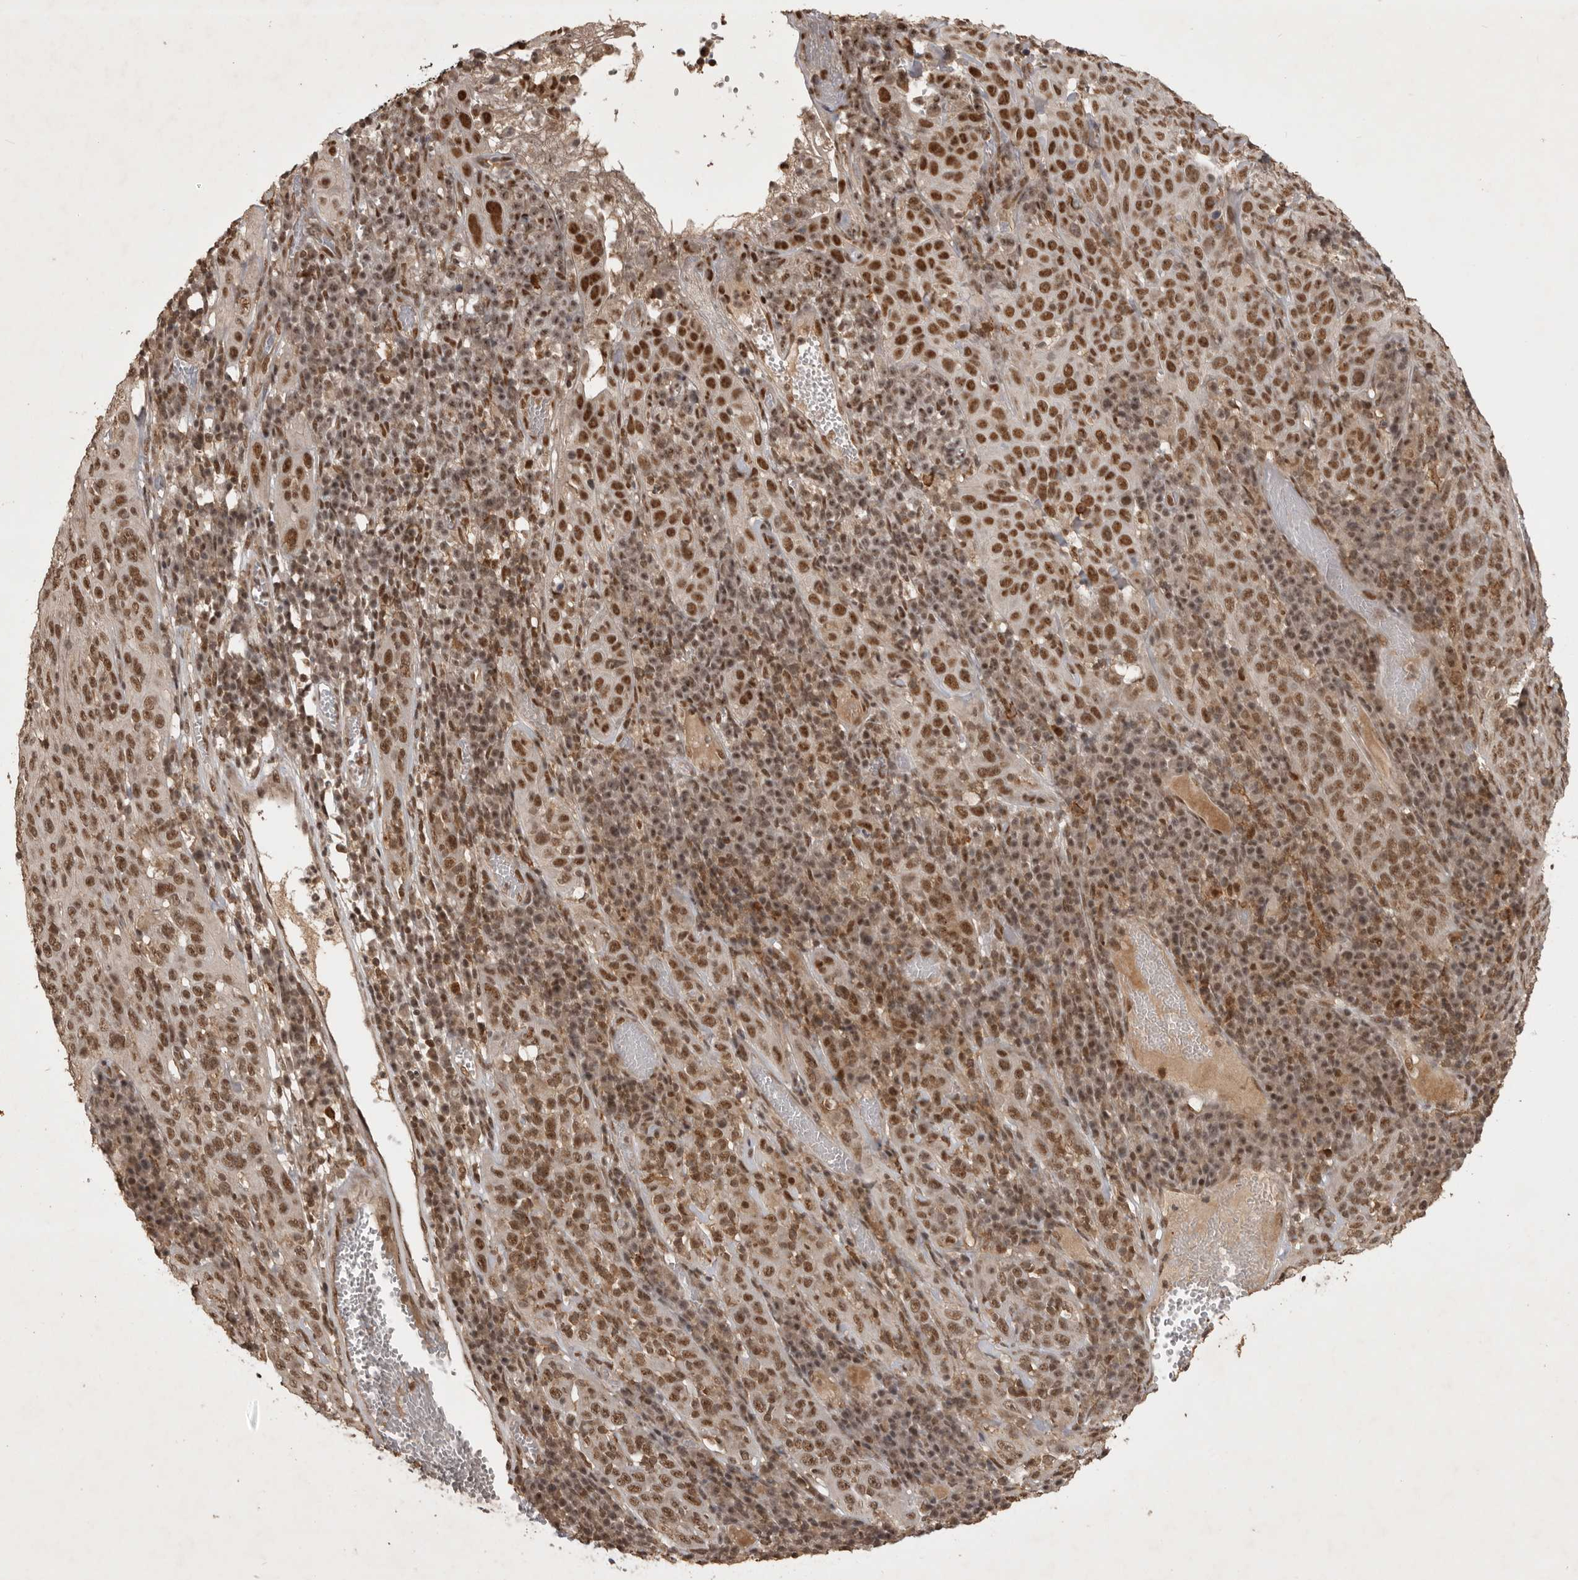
{"staining": {"intensity": "moderate", "quantity": ">75%", "location": "nuclear"}, "tissue": "cervical cancer", "cell_type": "Tumor cells", "image_type": "cancer", "snomed": [{"axis": "morphology", "description": "Squamous cell carcinoma, NOS"}, {"axis": "topography", "description": "Cervix"}], "caption": "Tumor cells demonstrate medium levels of moderate nuclear positivity in approximately >75% of cells in squamous cell carcinoma (cervical).", "gene": "CBLL1", "patient": {"sex": "female", "age": 46}}